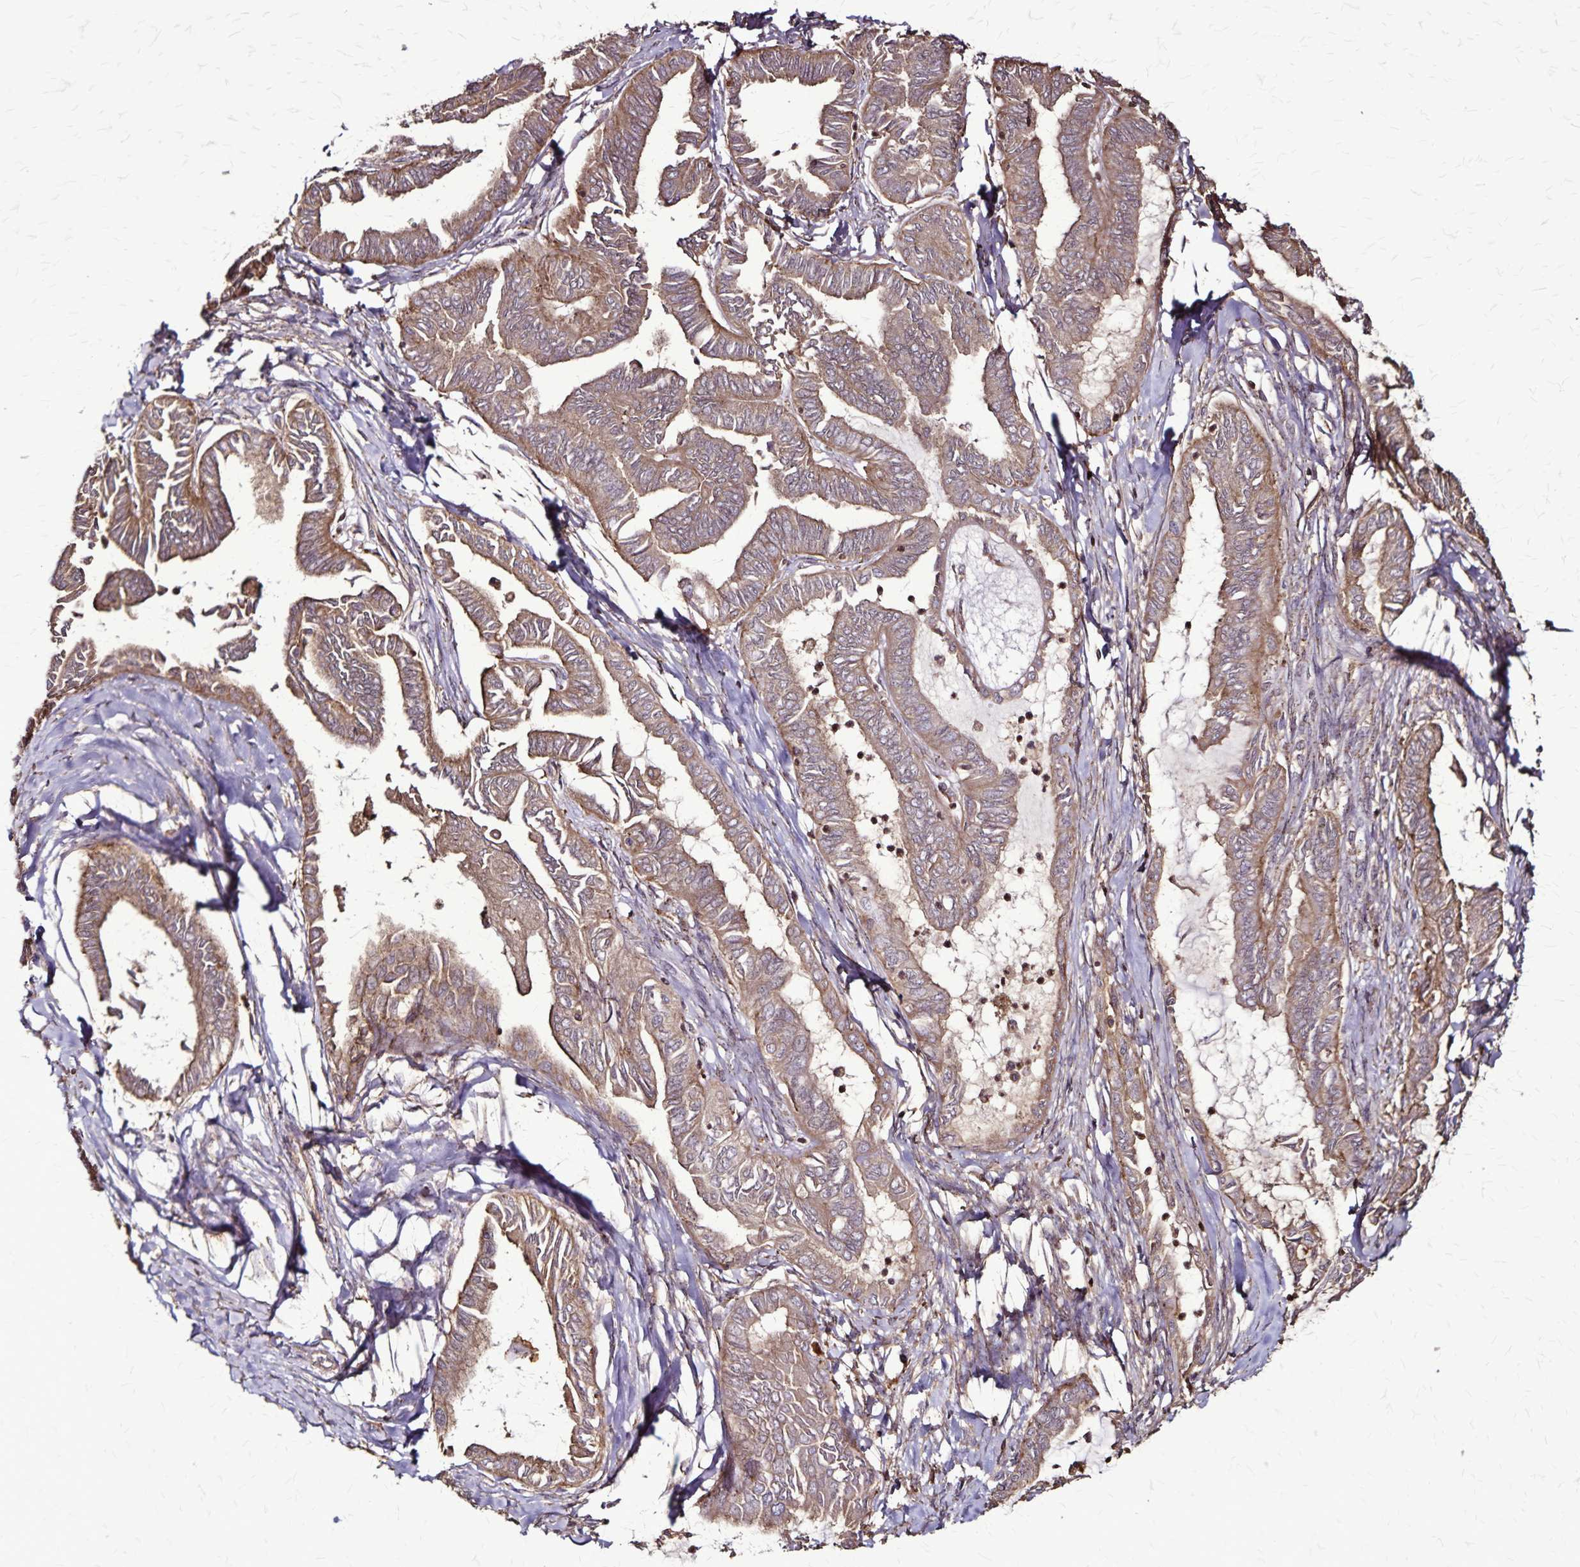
{"staining": {"intensity": "moderate", "quantity": ">75%", "location": "cytoplasmic/membranous"}, "tissue": "ovarian cancer", "cell_type": "Tumor cells", "image_type": "cancer", "snomed": [{"axis": "morphology", "description": "Carcinoma, endometroid"}, {"axis": "topography", "description": "Ovary"}], "caption": "An IHC photomicrograph of neoplastic tissue is shown. Protein staining in brown highlights moderate cytoplasmic/membranous positivity in ovarian cancer (endometroid carcinoma) within tumor cells.", "gene": "CHMP1B", "patient": {"sex": "female", "age": 70}}